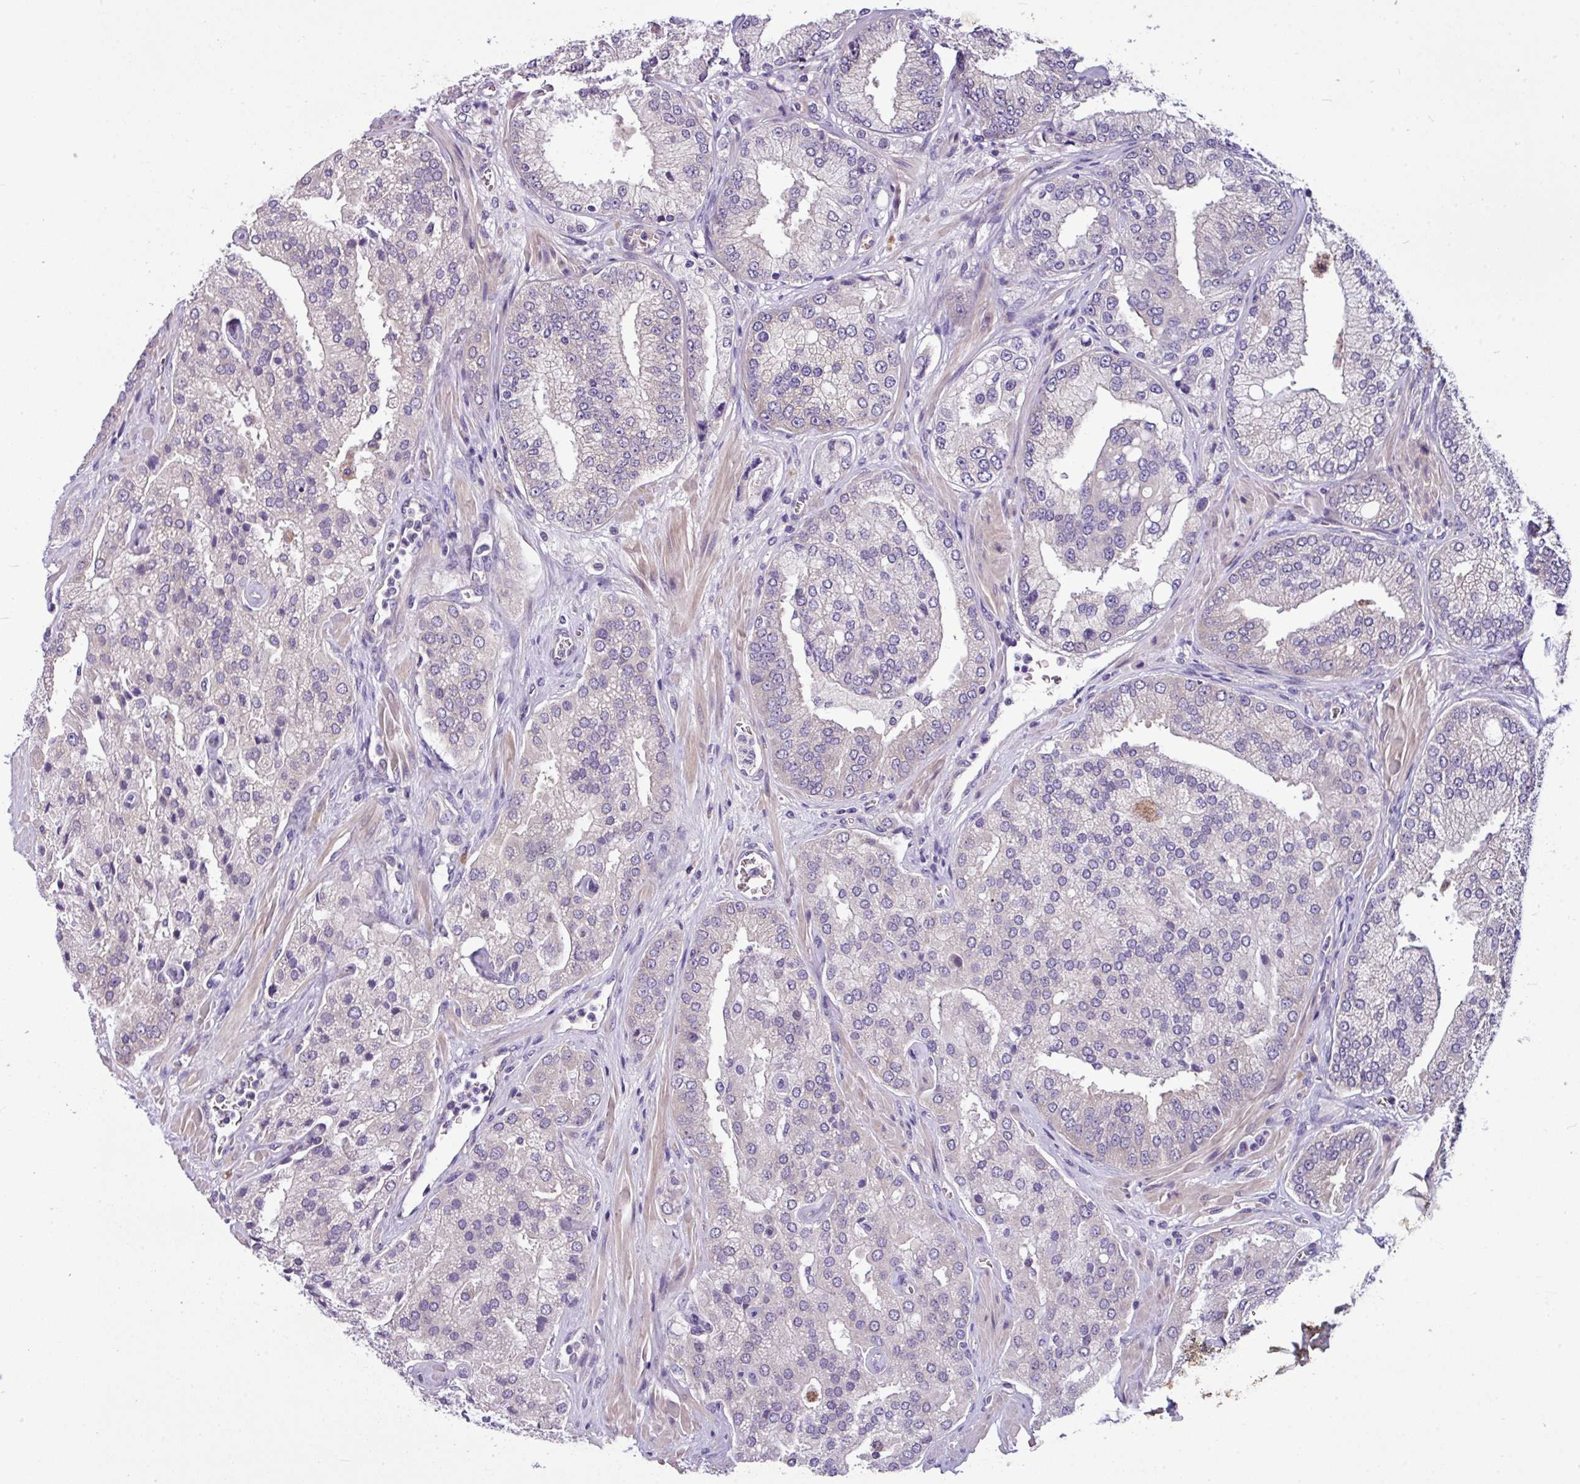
{"staining": {"intensity": "negative", "quantity": "none", "location": "none"}, "tissue": "prostate cancer", "cell_type": "Tumor cells", "image_type": "cancer", "snomed": [{"axis": "morphology", "description": "Adenocarcinoma, High grade"}, {"axis": "topography", "description": "Prostate"}], "caption": "Prostate cancer was stained to show a protein in brown. There is no significant positivity in tumor cells. (DAB (3,3'-diaminobenzidine) immunohistochemistry with hematoxylin counter stain).", "gene": "MROH2A", "patient": {"sex": "male", "age": 68}}